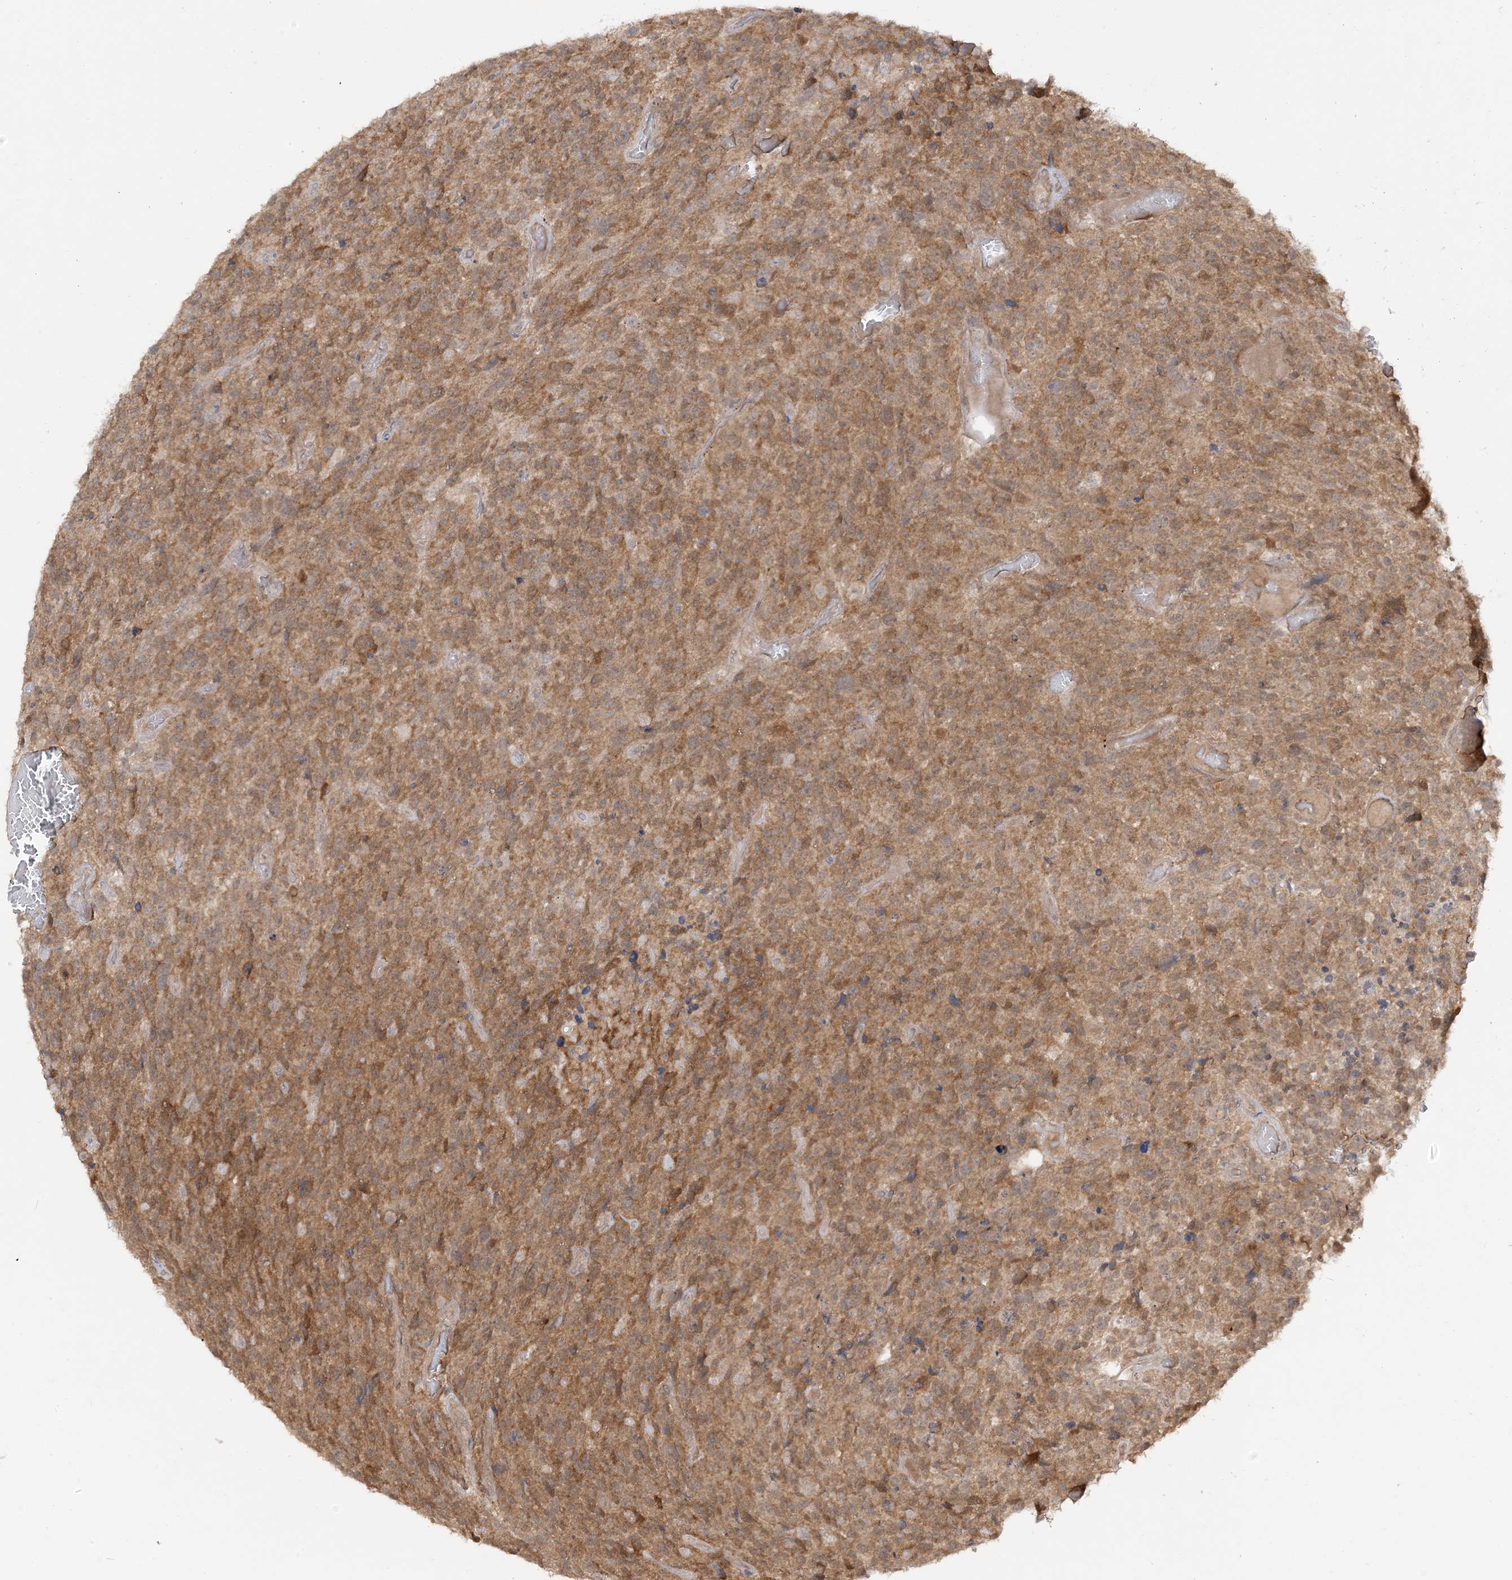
{"staining": {"intensity": "weak", "quantity": ">75%", "location": "cytoplasmic/membranous"}, "tissue": "glioma", "cell_type": "Tumor cells", "image_type": "cancer", "snomed": [{"axis": "morphology", "description": "Glioma, malignant, High grade"}, {"axis": "topography", "description": "Brain"}], "caption": "Human glioma stained with a protein marker displays weak staining in tumor cells.", "gene": "TBCC", "patient": {"sex": "male", "age": 69}}